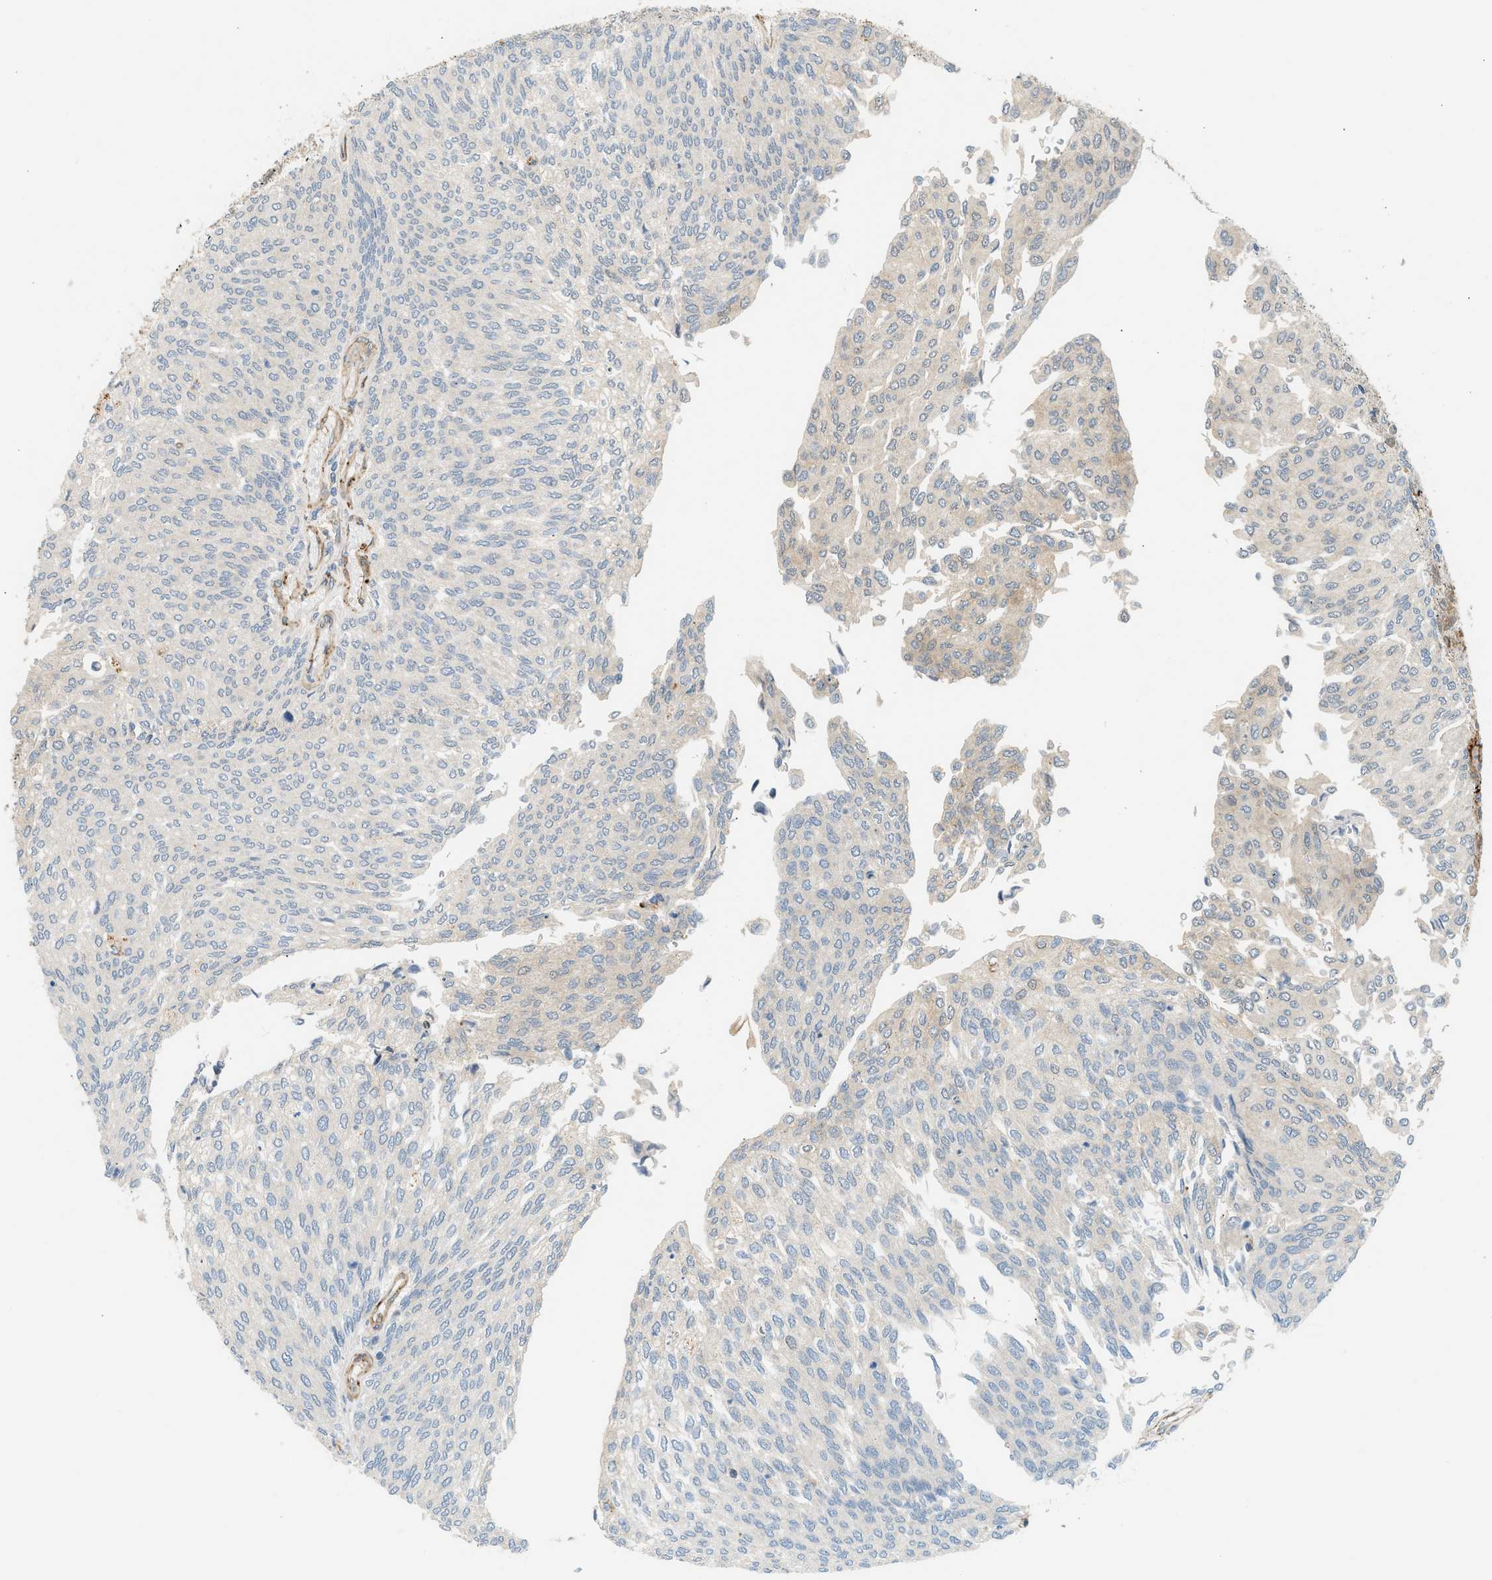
{"staining": {"intensity": "negative", "quantity": "none", "location": "none"}, "tissue": "urothelial cancer", "cell_type": "Tumor cells", "image_type": "cancer", "snomed": [{"axis": "morphology", "description": "Urothelial carcinoma, Low grade"}, {"axis": "topography", "description": "Urinary bladder"}], "caption": "Immunohistochemistry (IHC) histopathology image of neoplastic tissue: urothelial cancer stained with DAB (3,3'-diaminobenzidine) shows no significant protein positivity in tumor cells.", "gene": "EDNRA", "patient": {"sex": "female", "age": 79}}